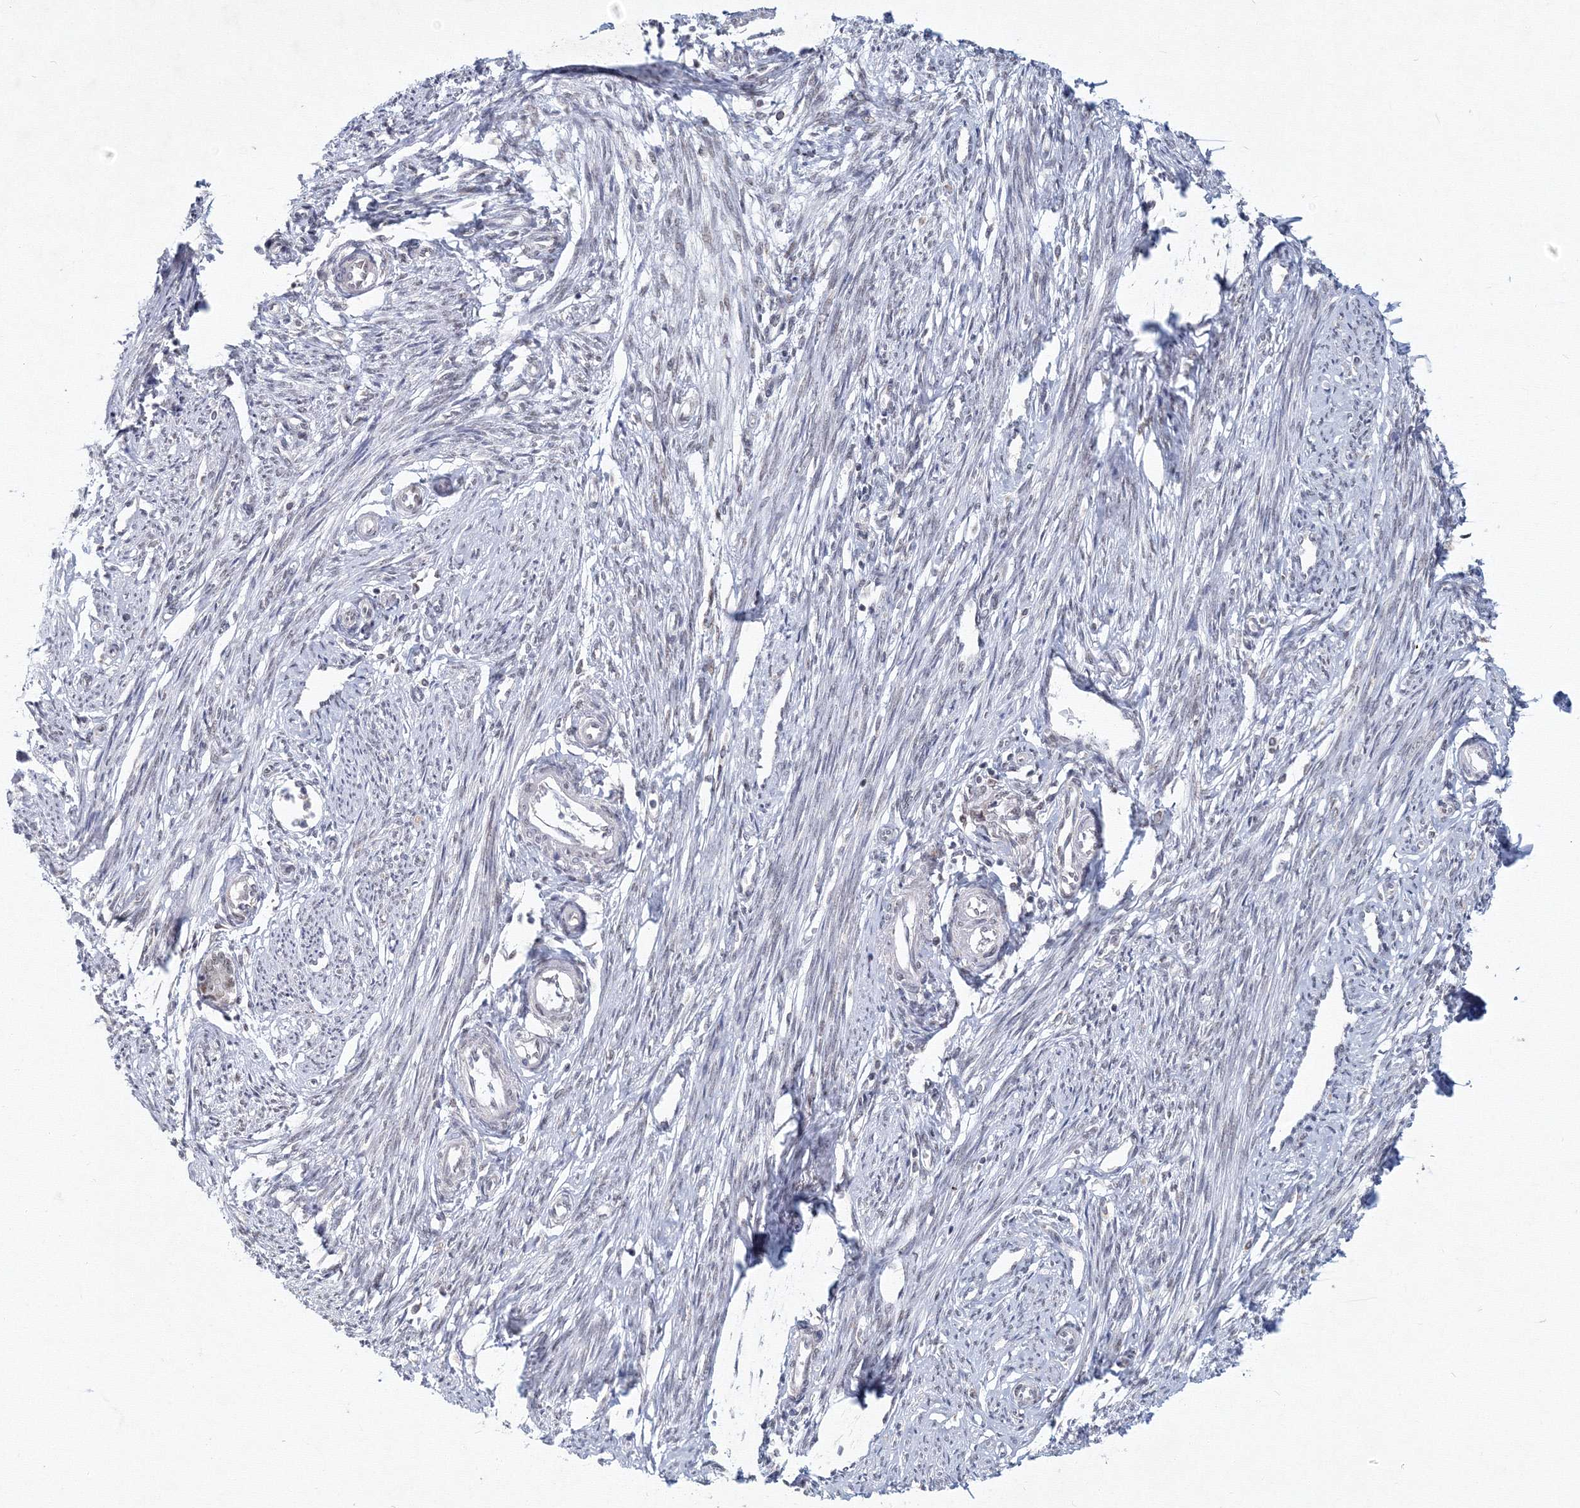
{"staining": {"intensity": "negative", "quantity": "none", "location": "none"}, "tissue": "endometrium", "cell_type": "Cells in endometrial stroma", "image_type": "normal", "snomed": [{"axis": "morphology", "description": "Normal tissue, NOS"}, {"axis": "topography", "description": "Endometrium"}], "caption": "A high-resolution histopathology image shows immunohistochemistry staining of benign endometrium, which shows no significant positivity in cells in endometrial stroma. Brightfield microscopy of immunohistochemistry (IHC) stained with DAB (3,3'-diaminobenzidine) (brown) and hematoxylin (blue), captured at high magnification.", "gene": "SF3B6", "patient": {"sex": "female", "age": 56}}